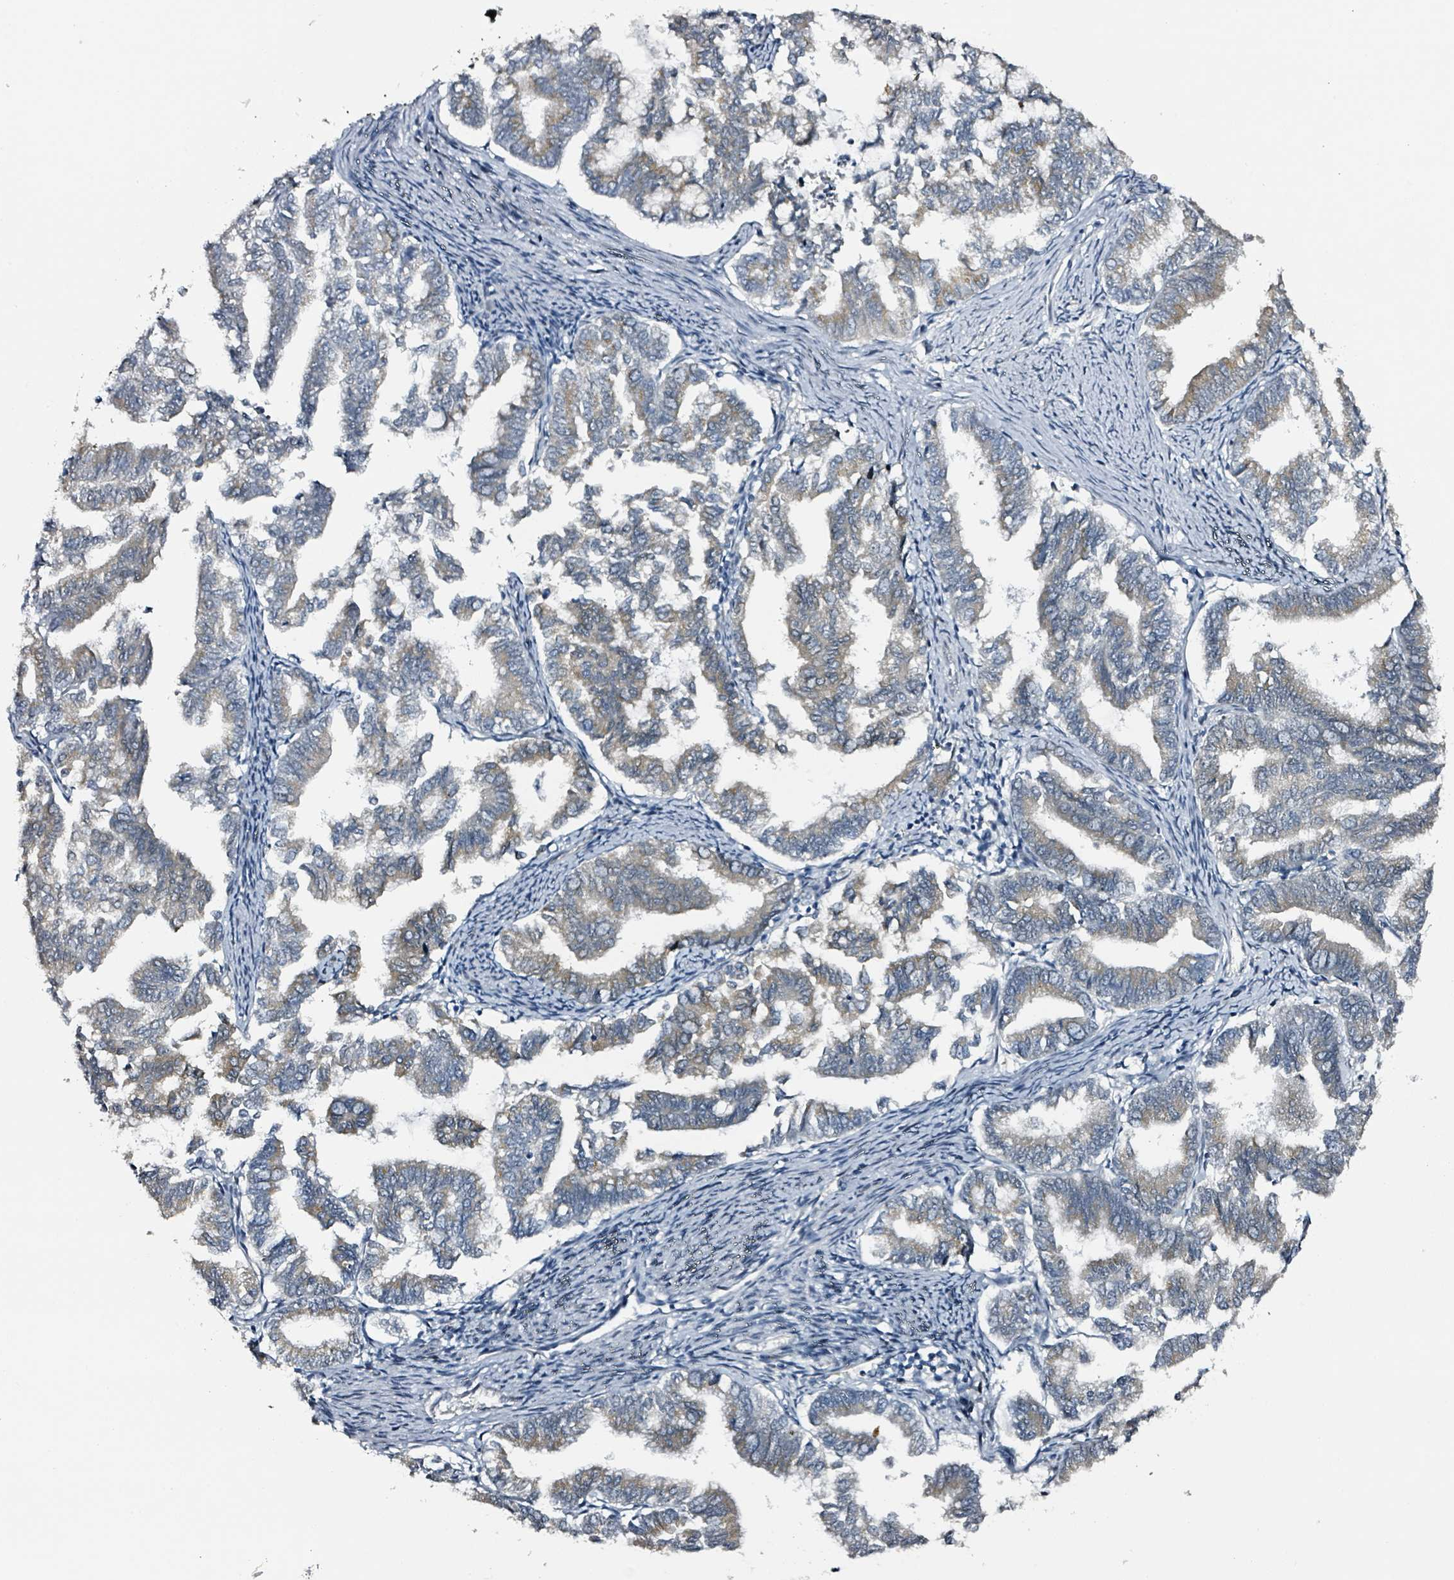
{"staining": {"intensity": "negative", "quantity": "none", "location": "none"}, "tissue": "endometrial cancer", "cell_type": "Tumor cells", "image_type": "cancer", "snomed": [{"axis": "morphology", "description": "Adenocarcinoma, NOS"}, {"axis": "topography", "description": "Endometrium"}], "caption": "IHC of human endometrial cancer displays no expression in tumor cells. (Stains: DAB (3,3'-diaminobenzidine) IHC with hematoxylin counter stain, Microscopy: brightfield microscopy at high magnification).", "gene": "B3GAT3", "patient": {"sex": "female", "age": 79}}